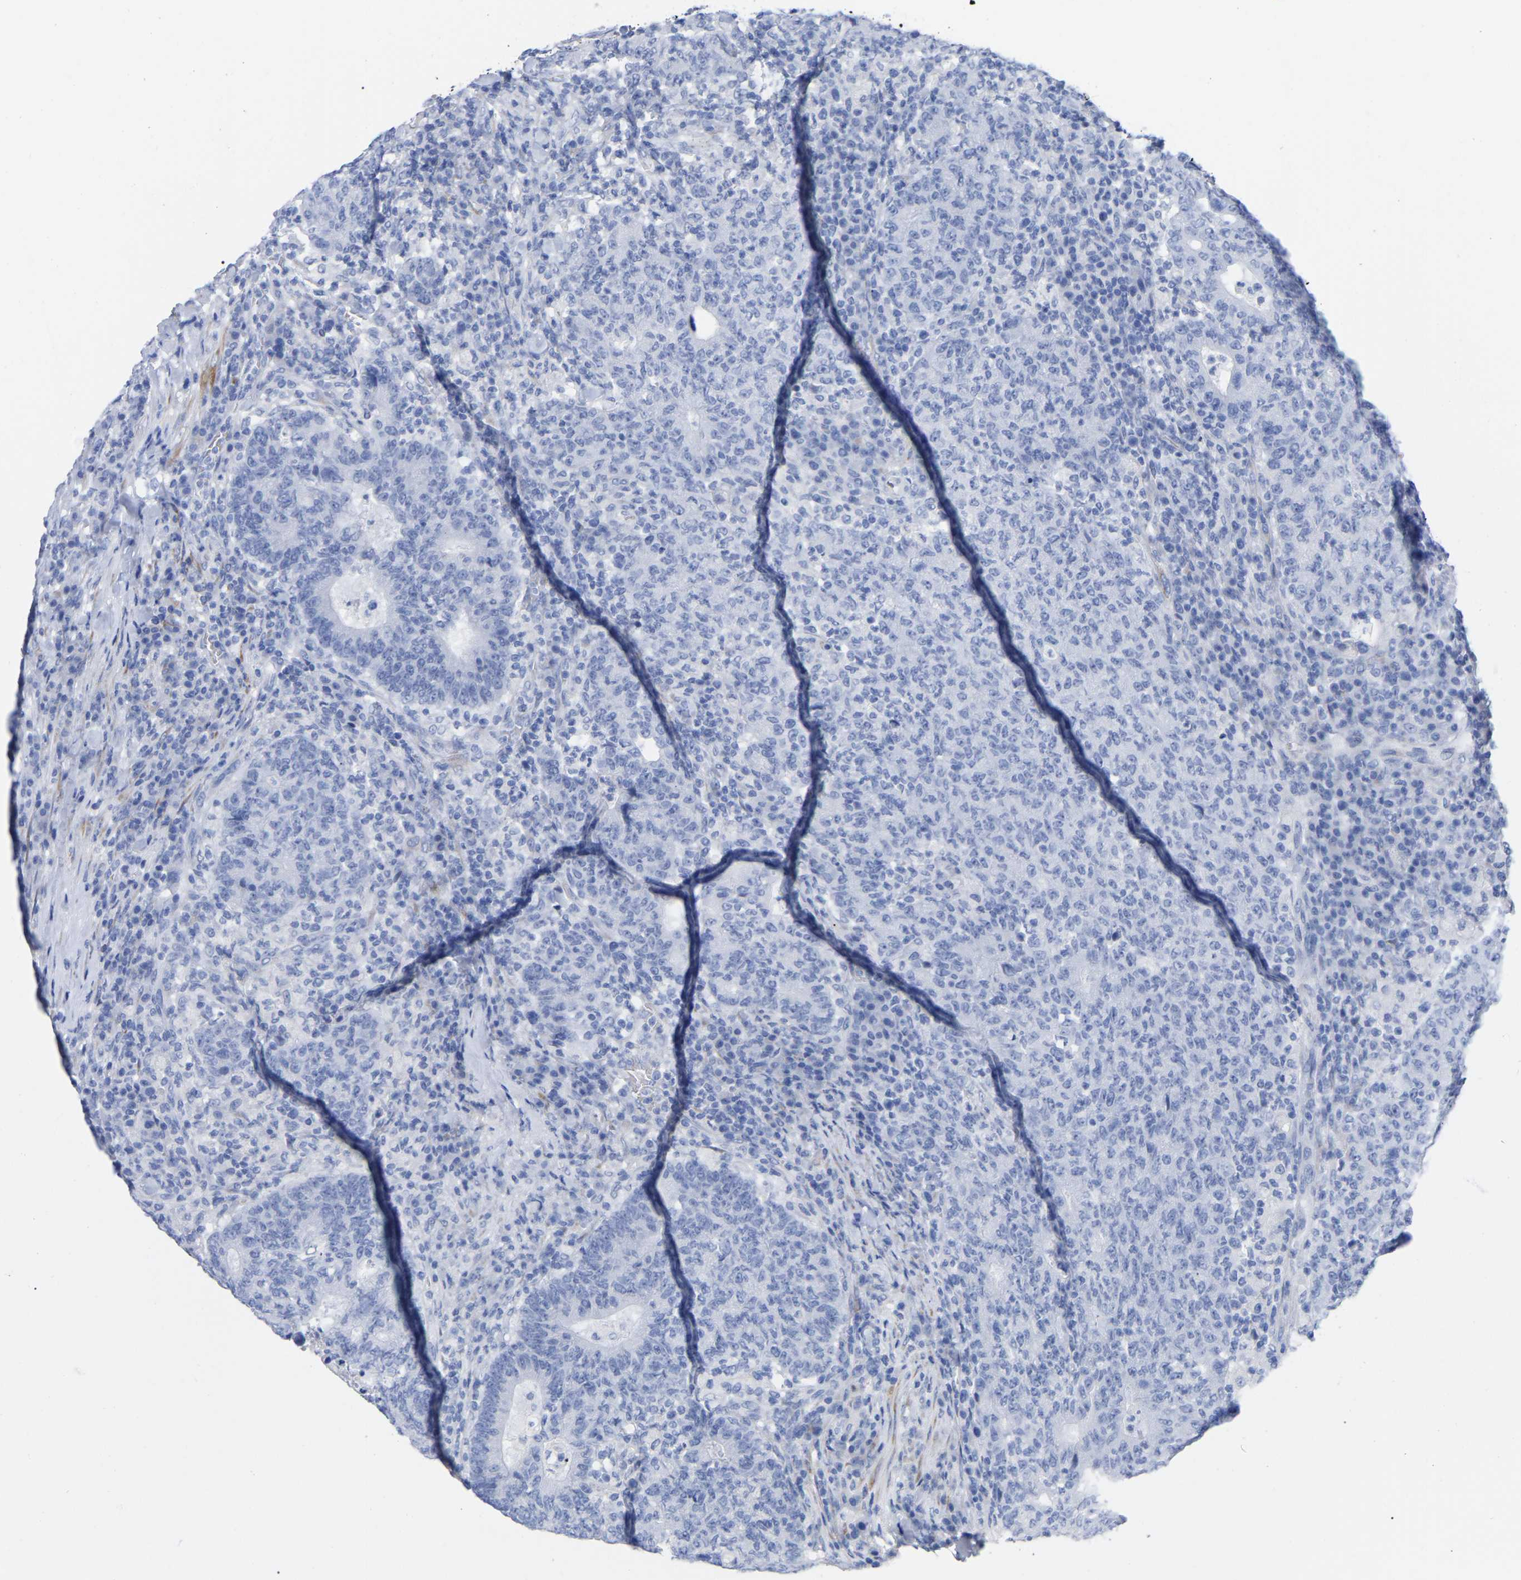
{"staining": {"intensity": "negative", "quantity": "none", "location": "none"}, "tissue": "colorectal cancer", "cell_type": "Tumor cells", "image_type": "cancer", "snomed": [{"axis": "morphology", "description": "Adenocarcinoma, NOS"}, {"axis": "topography", "description": "Colon"}], "caption": "Immunohistochemistry histopathology image of neoplastic tissue: human colorectal cancer stained with DAB (3,3'-diaminobenzidine) shows no significant protein positivity in tumor cells.", "gene": "HAPLN1", "patient": {"sex": "female", "age": 75}}